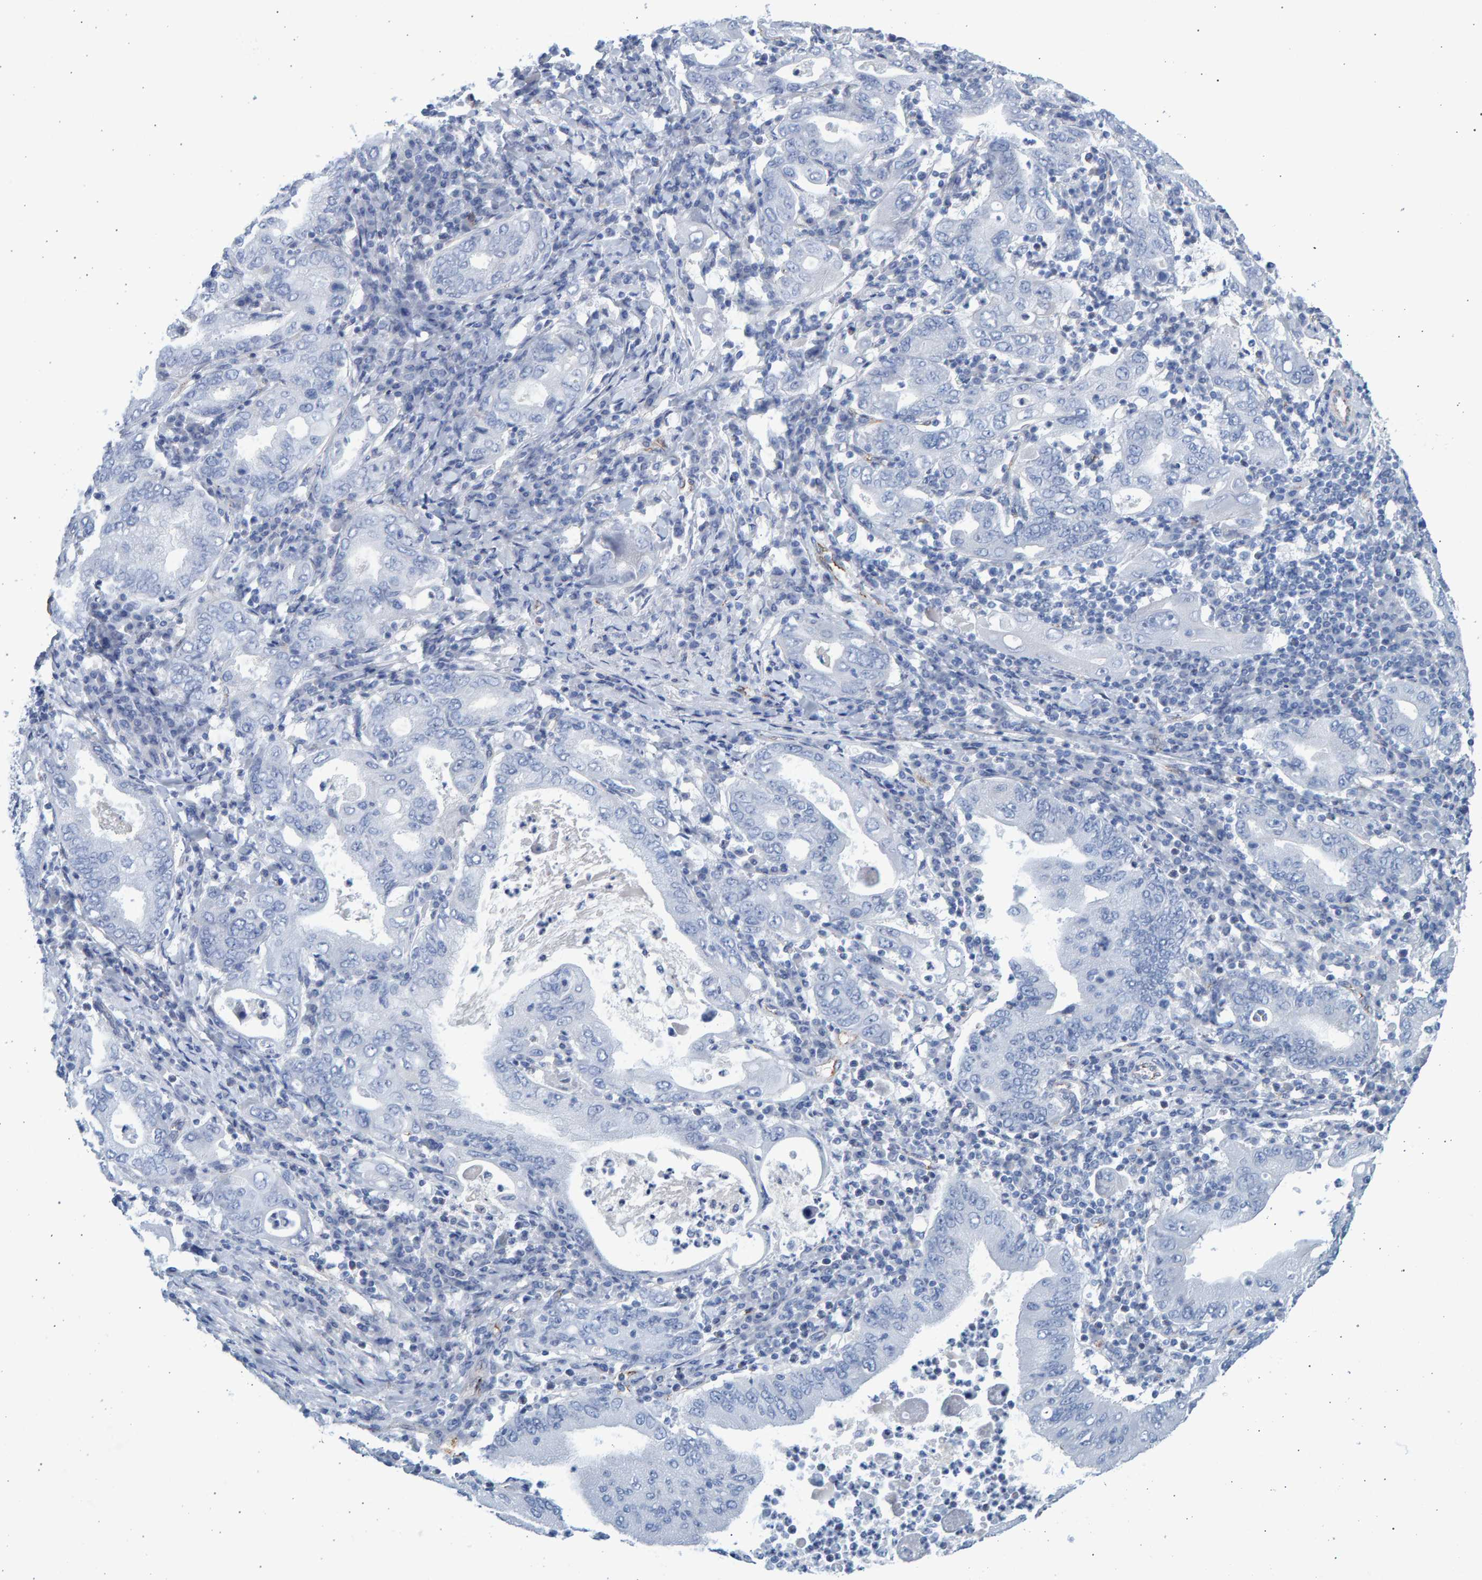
{"staining": {"intensity": "negative", "quantity": "none", "location": "none"}, "tissue": "stomach cancer", "cell_type": "Tumor cells", "image_type": "cancer", "snomed": [{"axis": "morphology", "description": "Normal tissue, NOS"}, {"axis": "morphology", "description": "Adenocarcinoma, NOS"}, {"axis": "topography", "description": "Esophagus"}, {"axis": "topography", "description": "Stomach, upper"}, {"axis": "topography", "description": "Peripheral nerve tissue"}], "caption": "Micrograph shows no significant protein expression in tumor cells of stomach cancer (adenocarcinoma).", "gene": "SLC34A3", "patient": {"sex": "male", "age": 62}}